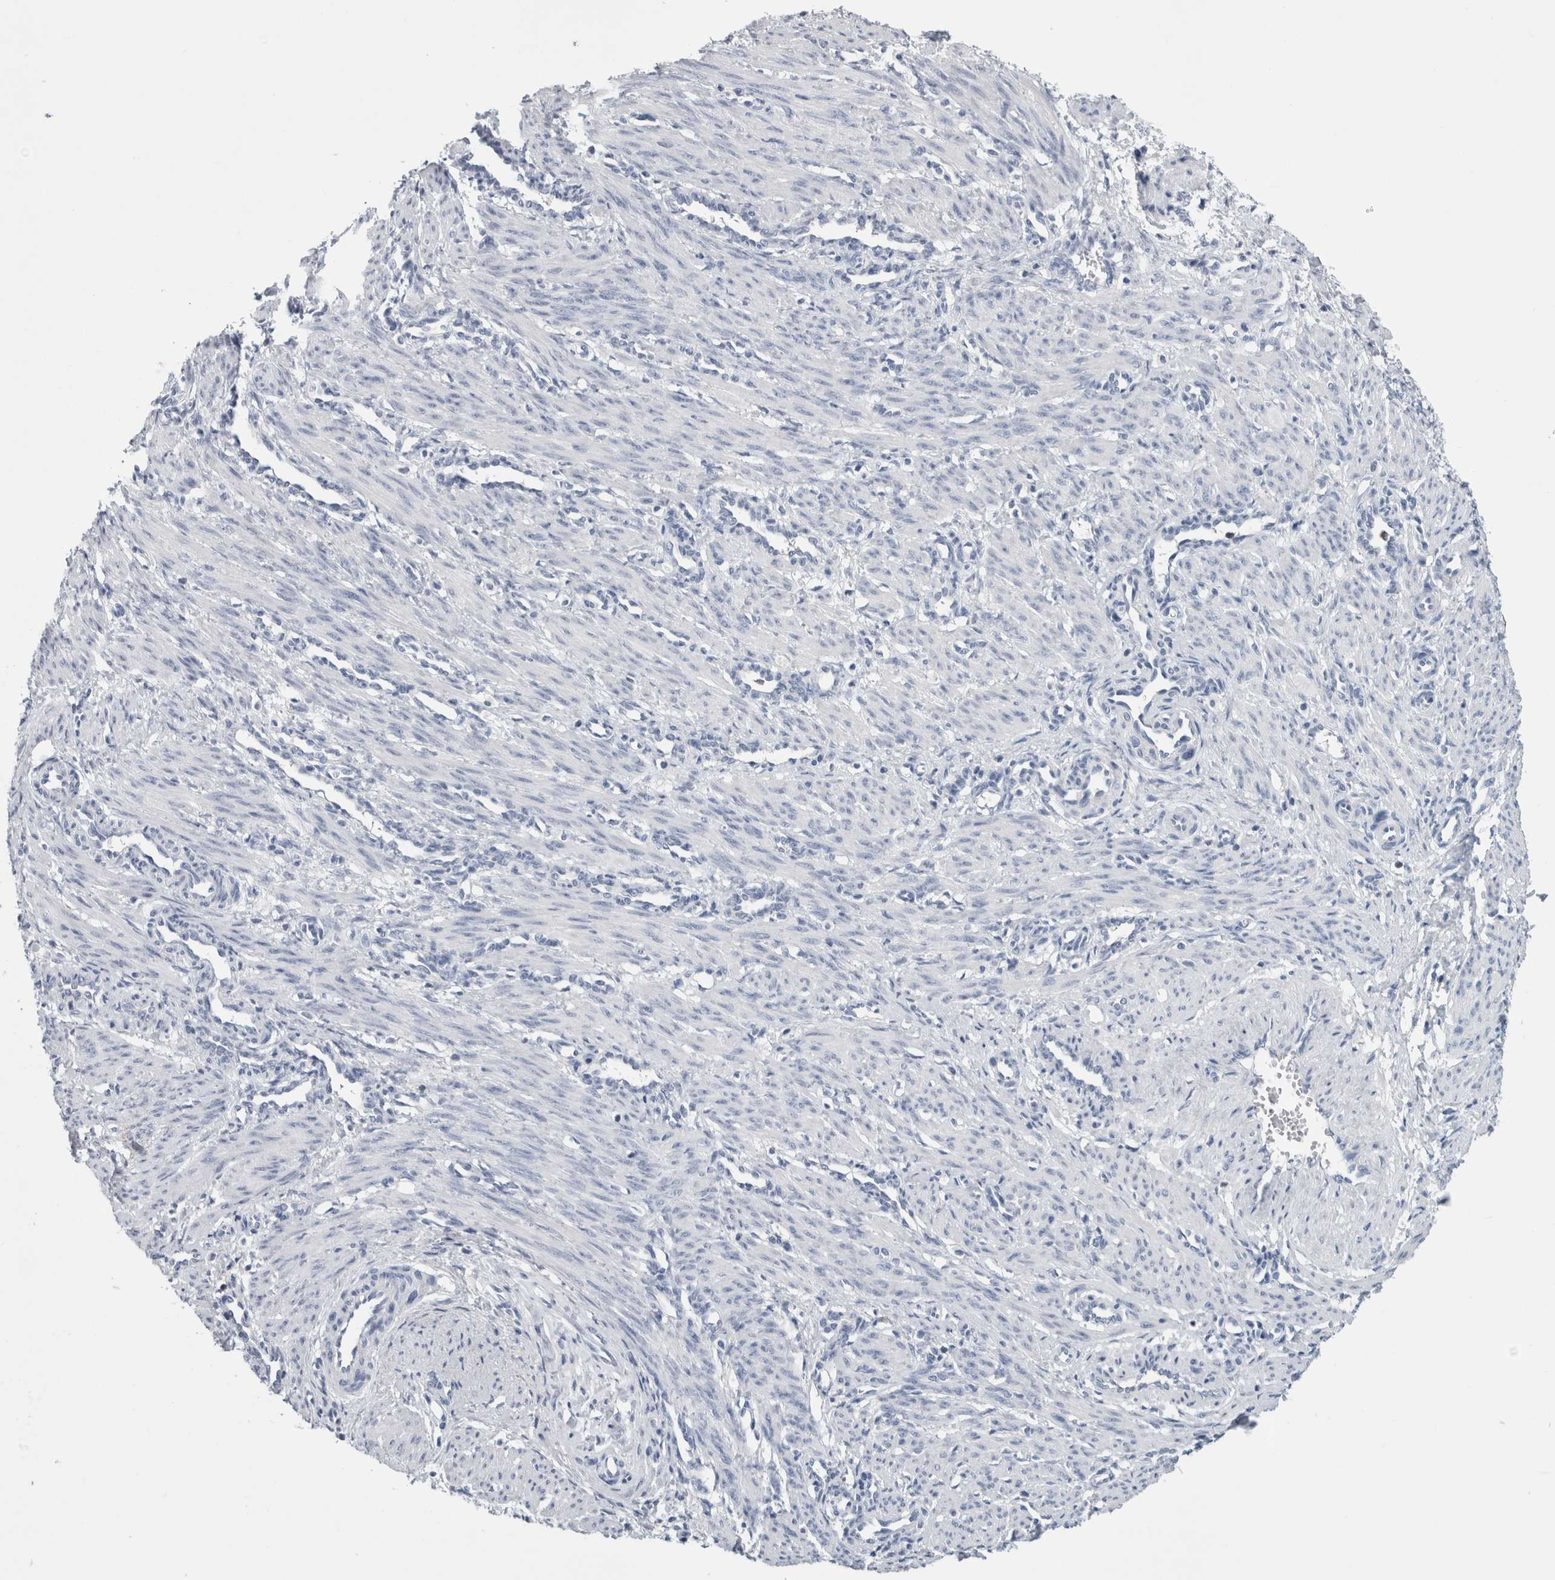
{"staining": {"intensity": "negative", "quantity": "none", "location": "none"}, "tissue": "smooth muscle", "cell_type": "Smooth muscle cells", "image_type": "normal", "snomed": [{"axis": "morphology", "description": "Normal tissue, NOS"}, {"axis": "topography", "description": "Endometrium"}], "caption": "Immunohistochemistry of unremarkable smooth muscle reveals no positivity in smooth muscle cells.", "gene": "ANKFY1", "patient": {"sex": "female", "age": 33}}